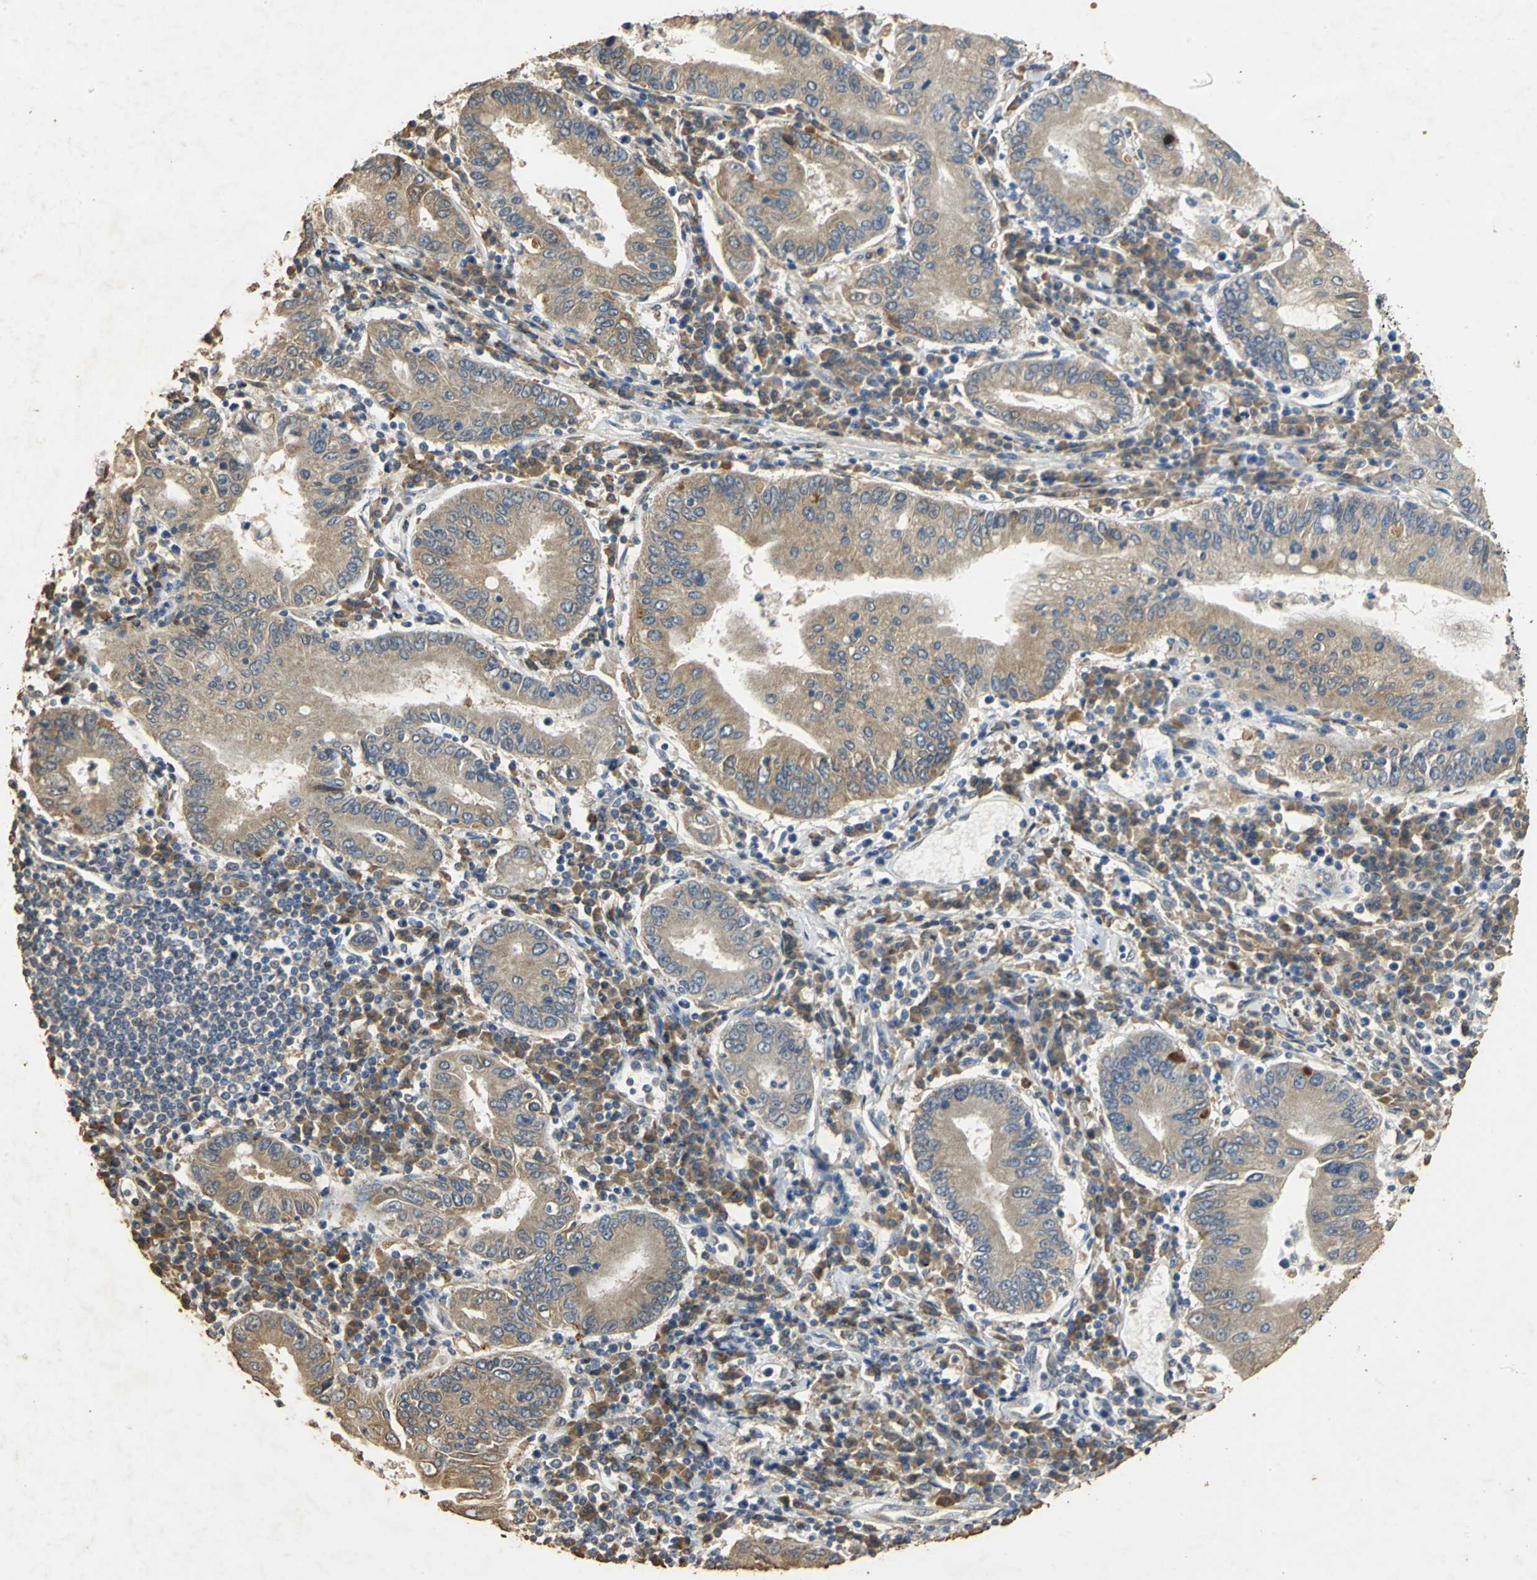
{"staining": {"intensity": "moderate", "quantity": ">75%", "location": "cytoplasmic/membranous"}, "tissue": "stomach cancer", "cell_type": "Tumor cells", "image_type": "cancer", "snomed": [{"axis": "morphology", "description": "Normal tissue, NOS"}, {"axis": "morphology", "description": "Adenocarcinoma, NOS"}, {"axis": "topography", "description": "Esophagus"}, {"axis": "topography", "description": "Stomach, upper"}, {"axis": "topography", "description": "Peripheral nerve tissue"}], "caption": "Protein expression analysis of human stomach cancer reveals moderate cytoplasmic/membranous positivity in approximately >75% of tumor cells. Using DAB (3,3'-diaminobenzidine) (brown) and hematoxylin (blue) stains, captured at high magnification using brightfield microscopy.", "gene": "ACSL4", "patient": {"sex": "male", "age": 62}}